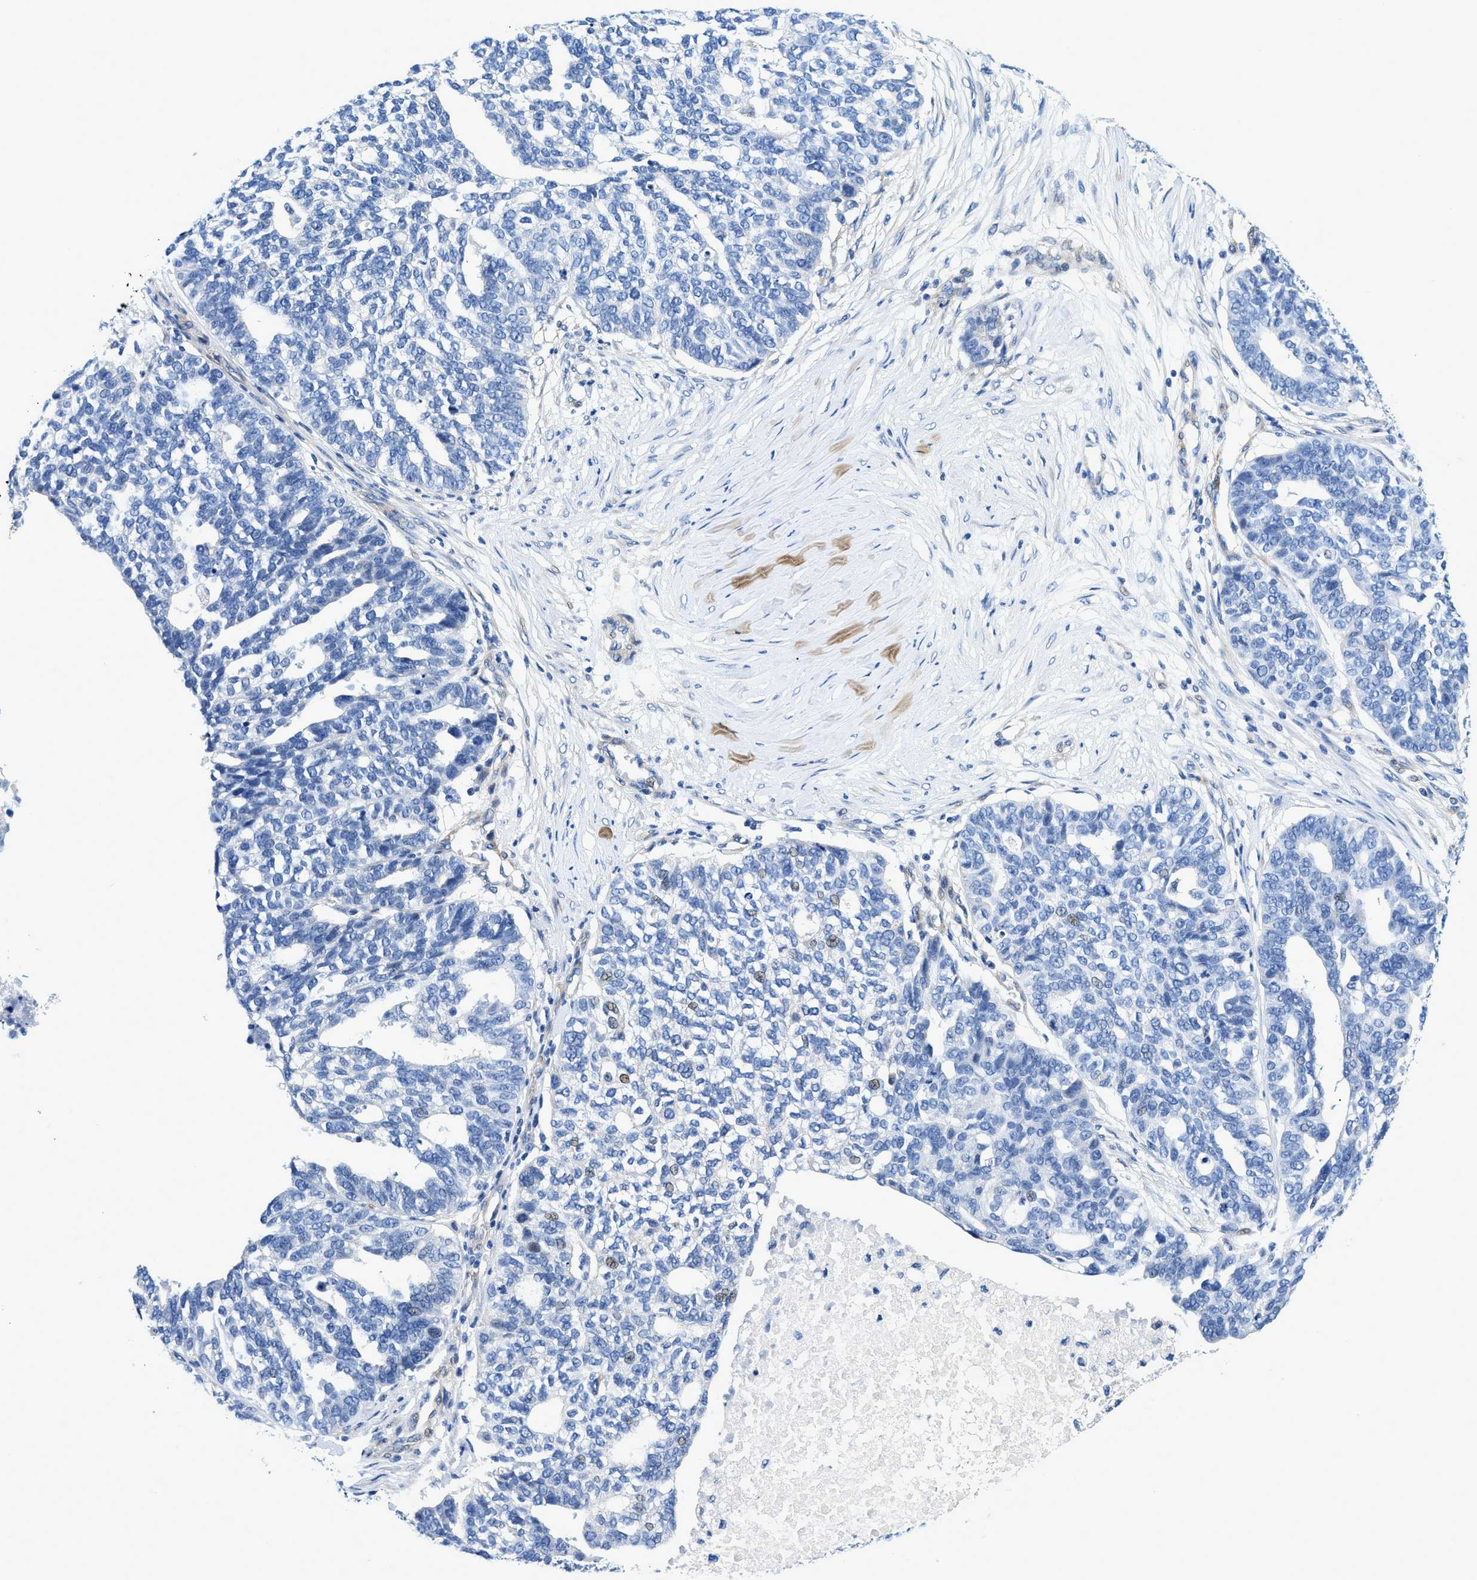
{"staining": {"intensity": "weak", "quantity": "<25%", "location": "nuclear"}, "tissue": "ovarian cancer", "cell_type": "Tumor cells", "image_type": "cancer", "snomed": [{"axis": "morphology", "description": "Cystadenocarcinoma, serous, NOS"}, {"axis": "topography", "description": "Ovary"}], "caption": "Ovarian cancer was stained to show a protein in brown. There is no significant expression in tumor cells.", "gene": "RAPH1", "patient": {"sex": "female", "age": 59}}